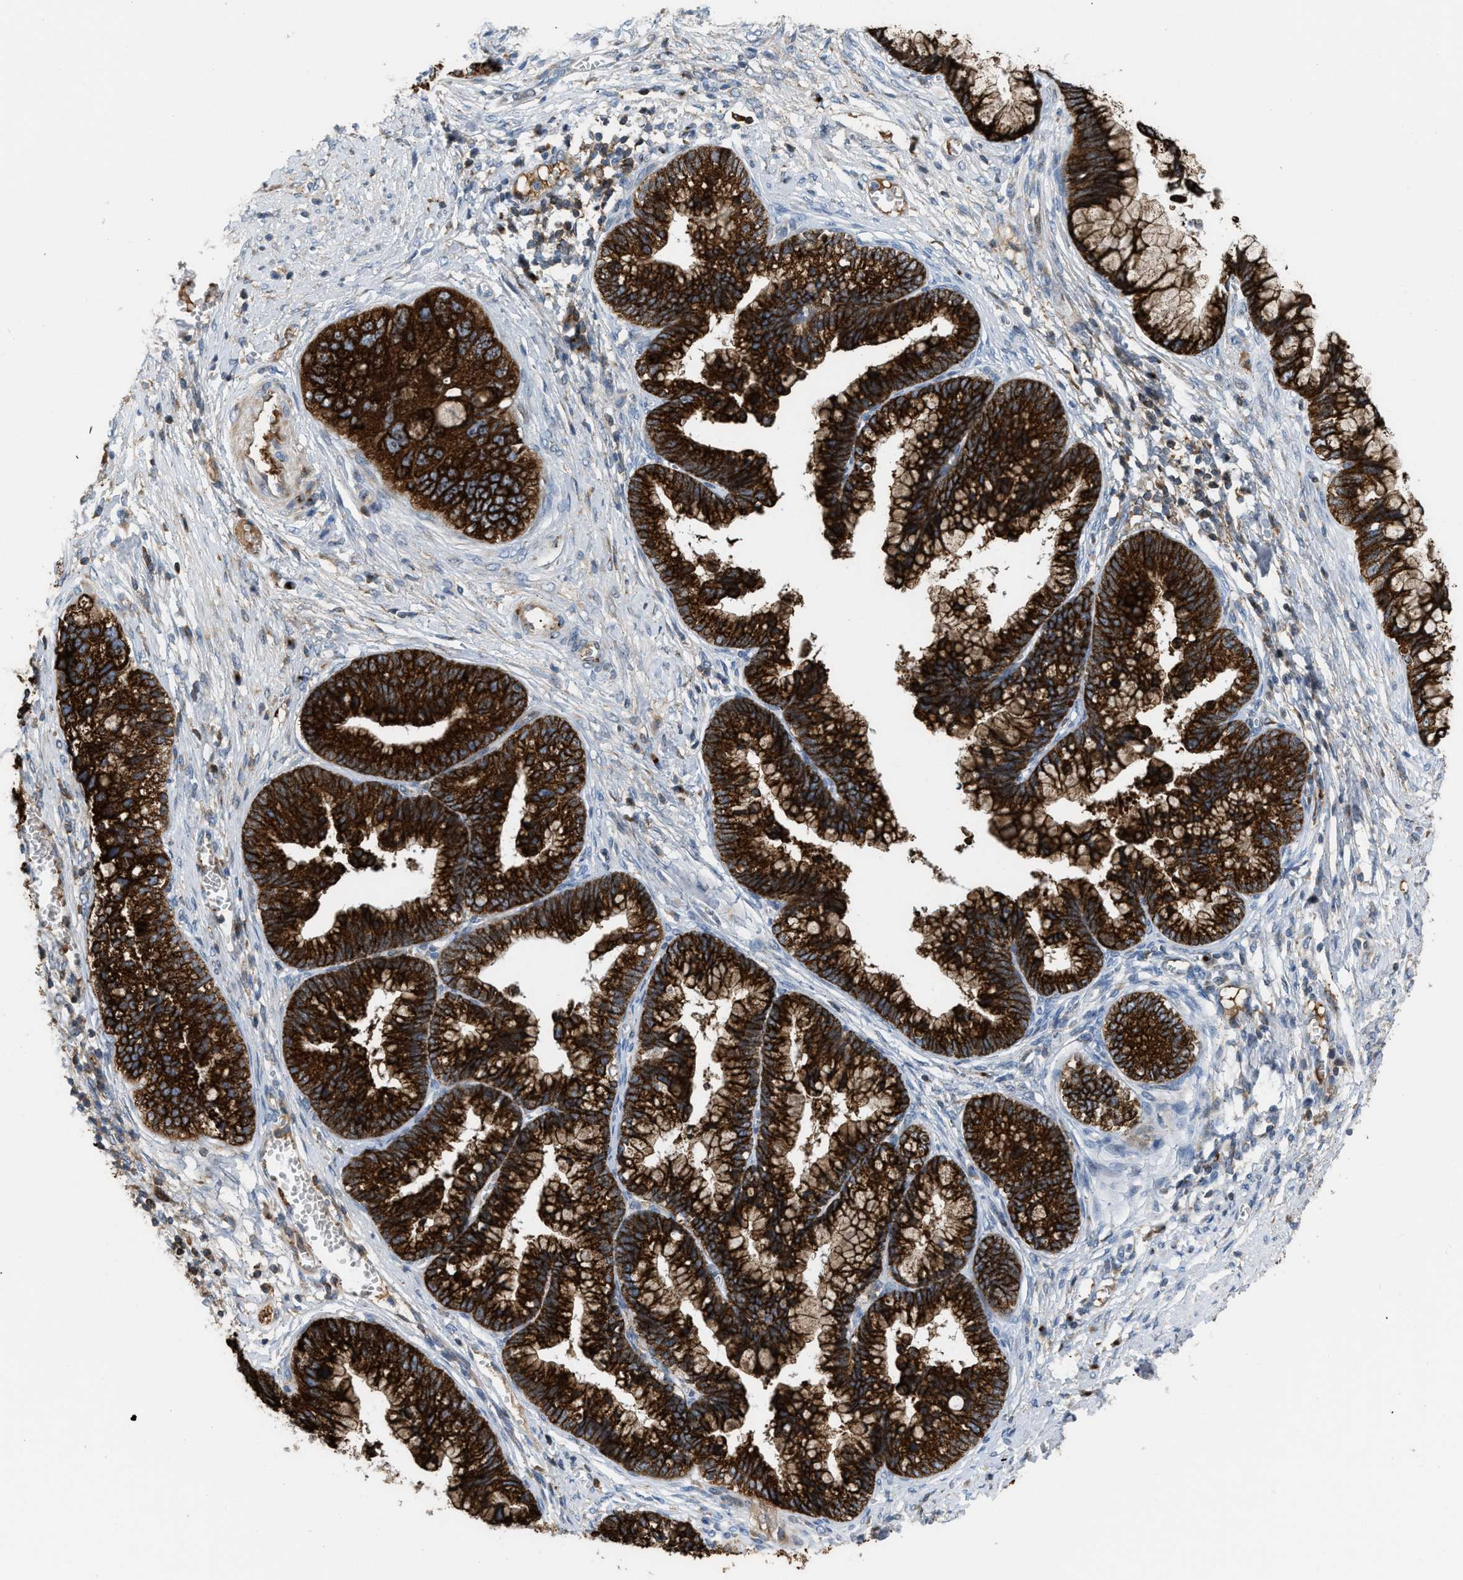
{"staining": {"intensity": "strong", "quantity": ">75%", "location": "cytoplasmic/membranous"}, "tissue": "cervical cancer", "cell_type": "Tumor cells", "image_type": "cancer", "snomed": [{"axis": "morphology", "description": "Adenocarcinoma, NOS"}, {"axis": "topography", "description": "Cervix"}], "caption": "Cervical cancer (adenocarcinoma) stained with DAB IHC reveals high levels of strong cytoplasmic/membranous positivity in approximately >75% of tumor cells.", "gene": "DIPK1A", "patient": {"sex": "female", "age": 44}}